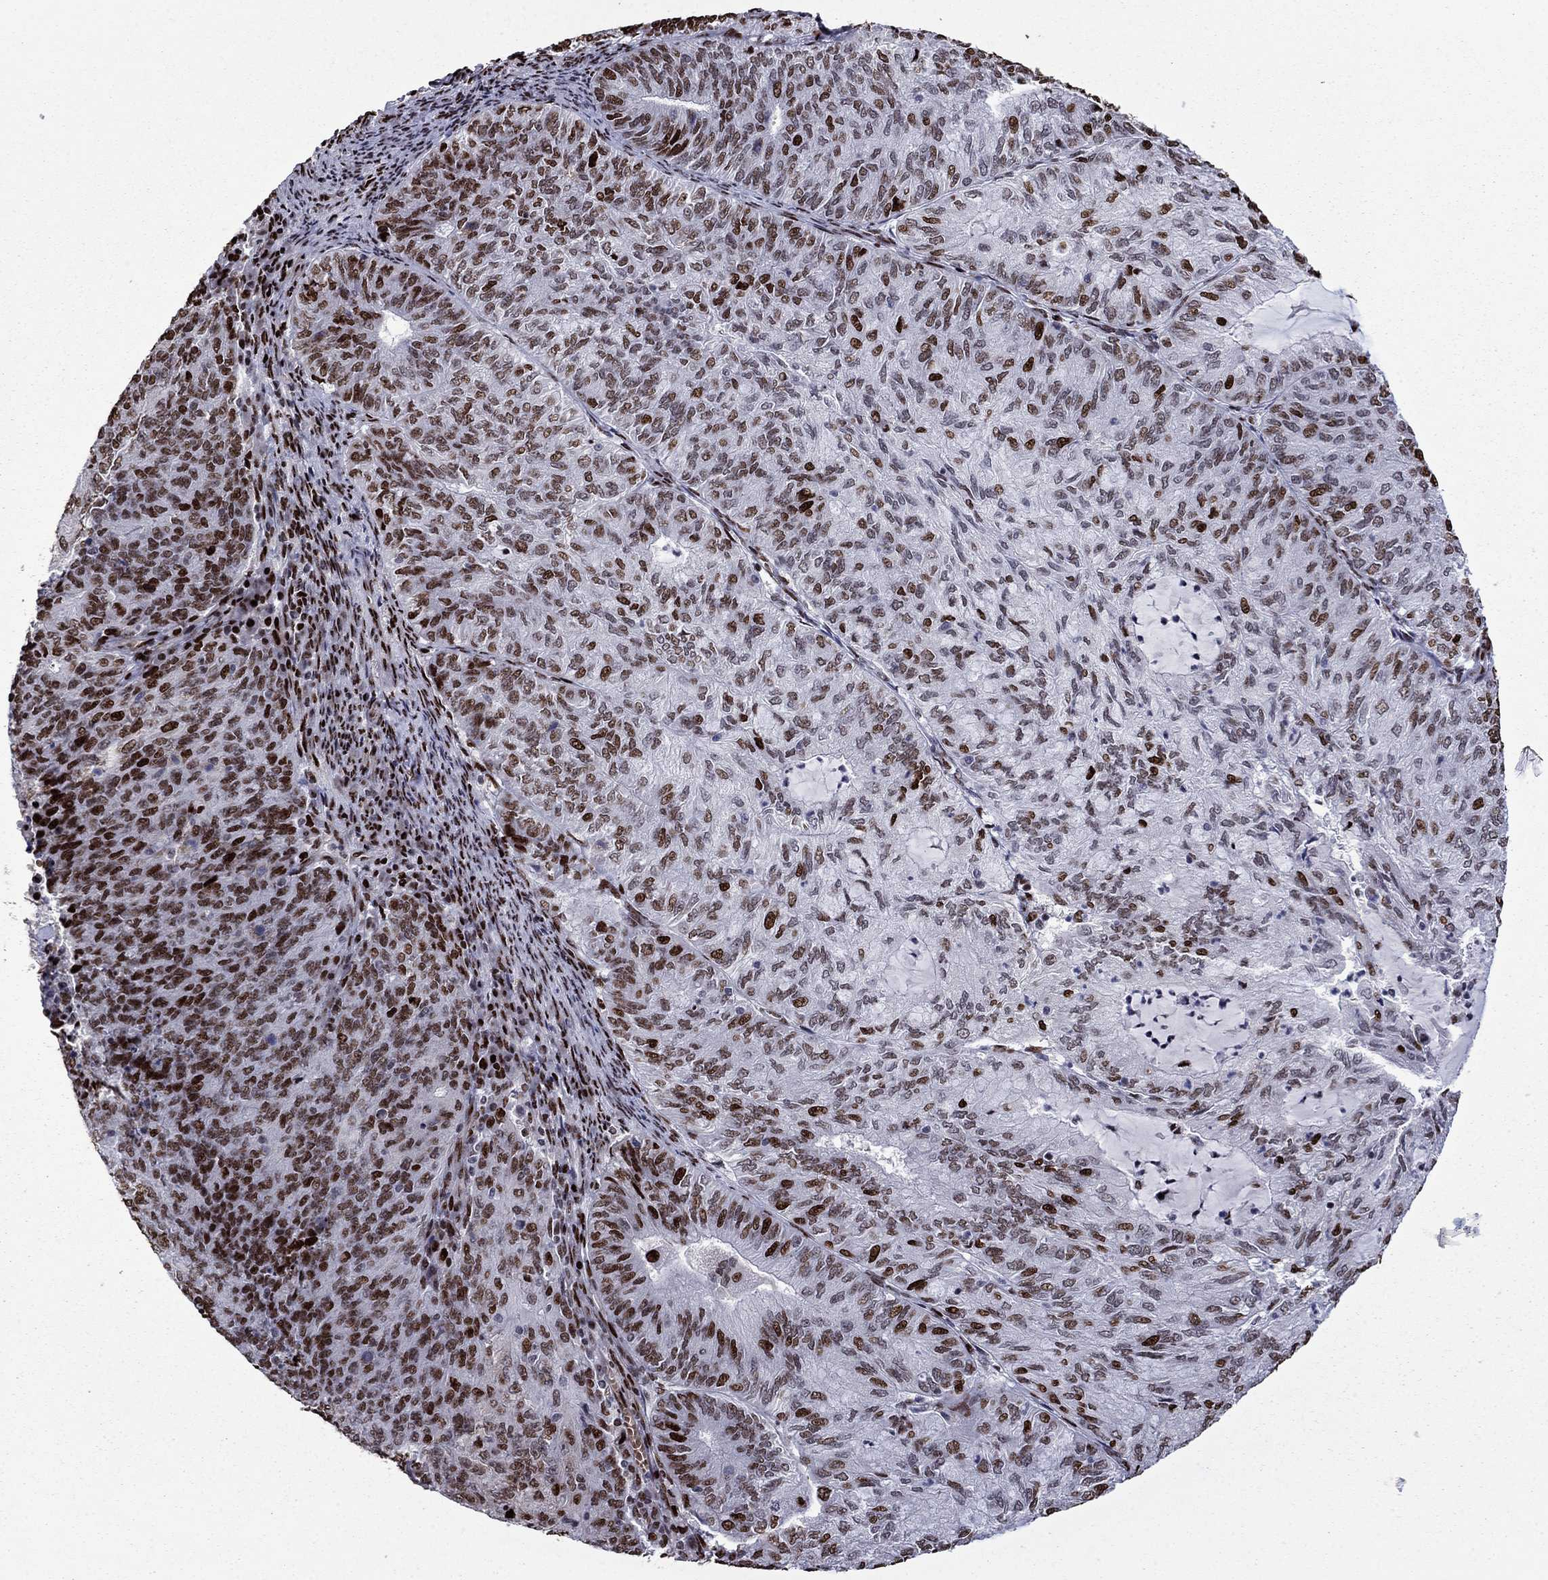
{"staining": {"intensity": "strong", "quantity": "<25%", "location": "nuclear"}, "tissue": "endometrial cancer", "cell_type": "Tumor cells", "image_type": "cancer", "snomed": [{"axis": "morphology", "description": "Adenocarcinoma, NOS"}, {"axis": "topography", "description": "Endometrium"}], "caption": "This histopathology image demonstrates adenocarcinoma (endometrial) stained with immunohistochemistry to label a protein in brown. The nuclear of tumor cells show strong positivity for the protein. Nuclei are counter-stained blue.", "gene": "LIMK1", "patient": {"sex": "female", "age": 82}}